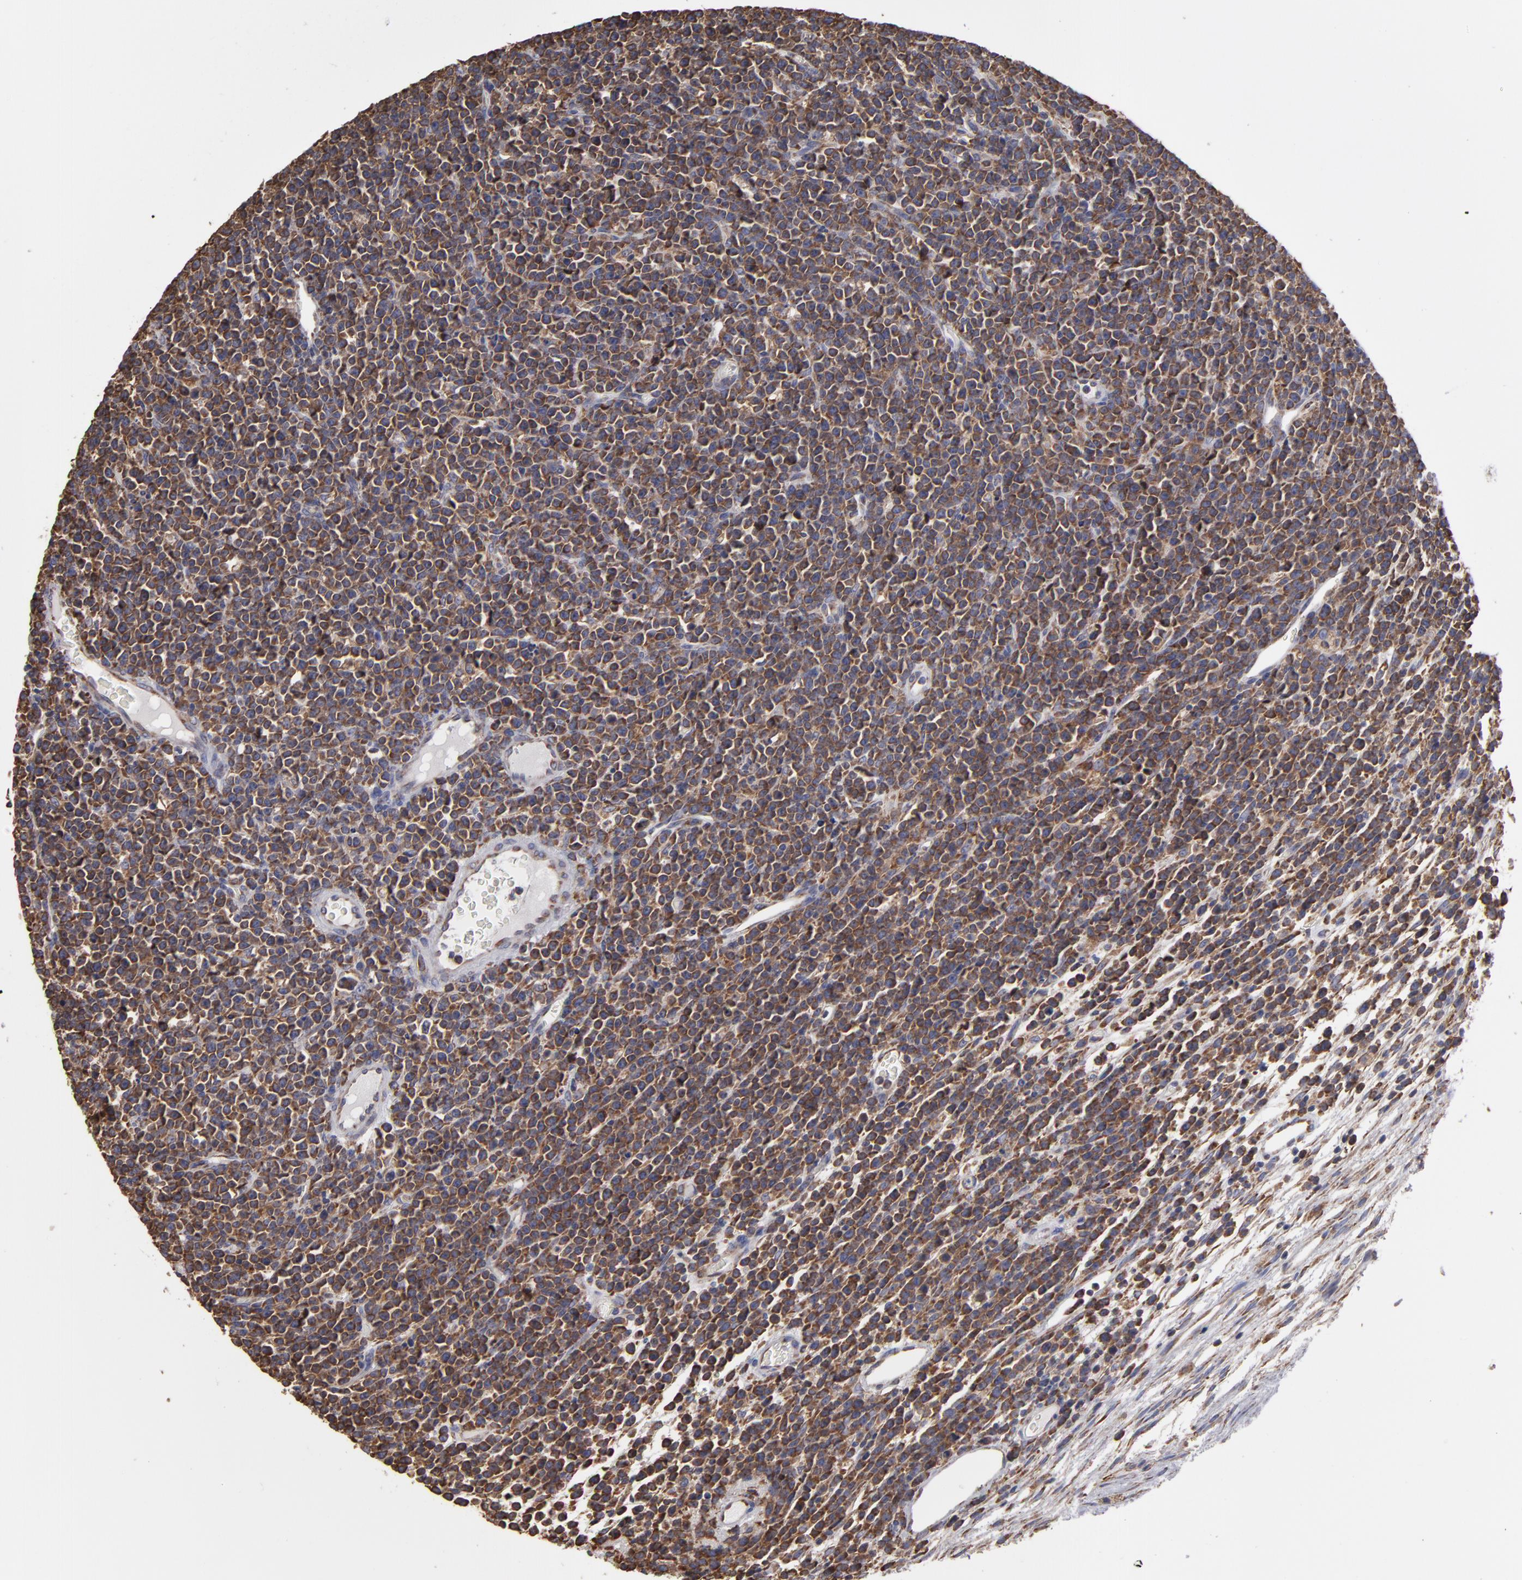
{"staining": {"intensity": "moderate", "quantity": ">75%", "location": "cytoplasmic/membranous"}, "tissue": "lymphoma", "cell_type": "Tumor cells", "image_type": "cancer", "snomed": [{"axis": "morphology", "description": "Malignant lymphoma, non-Hodgkin's type, High grade"}, {"axis": "topography", "description": "Ovary"}], "caption": "The immunohistochemical stain shows moderate cytoplasmic/membranous expression in tumor cells of high-grade malignant lymphoma, non-Hodgkin's type tissue.", "gene": "SND1", "patient": {"sex": "female", "age": 56}}